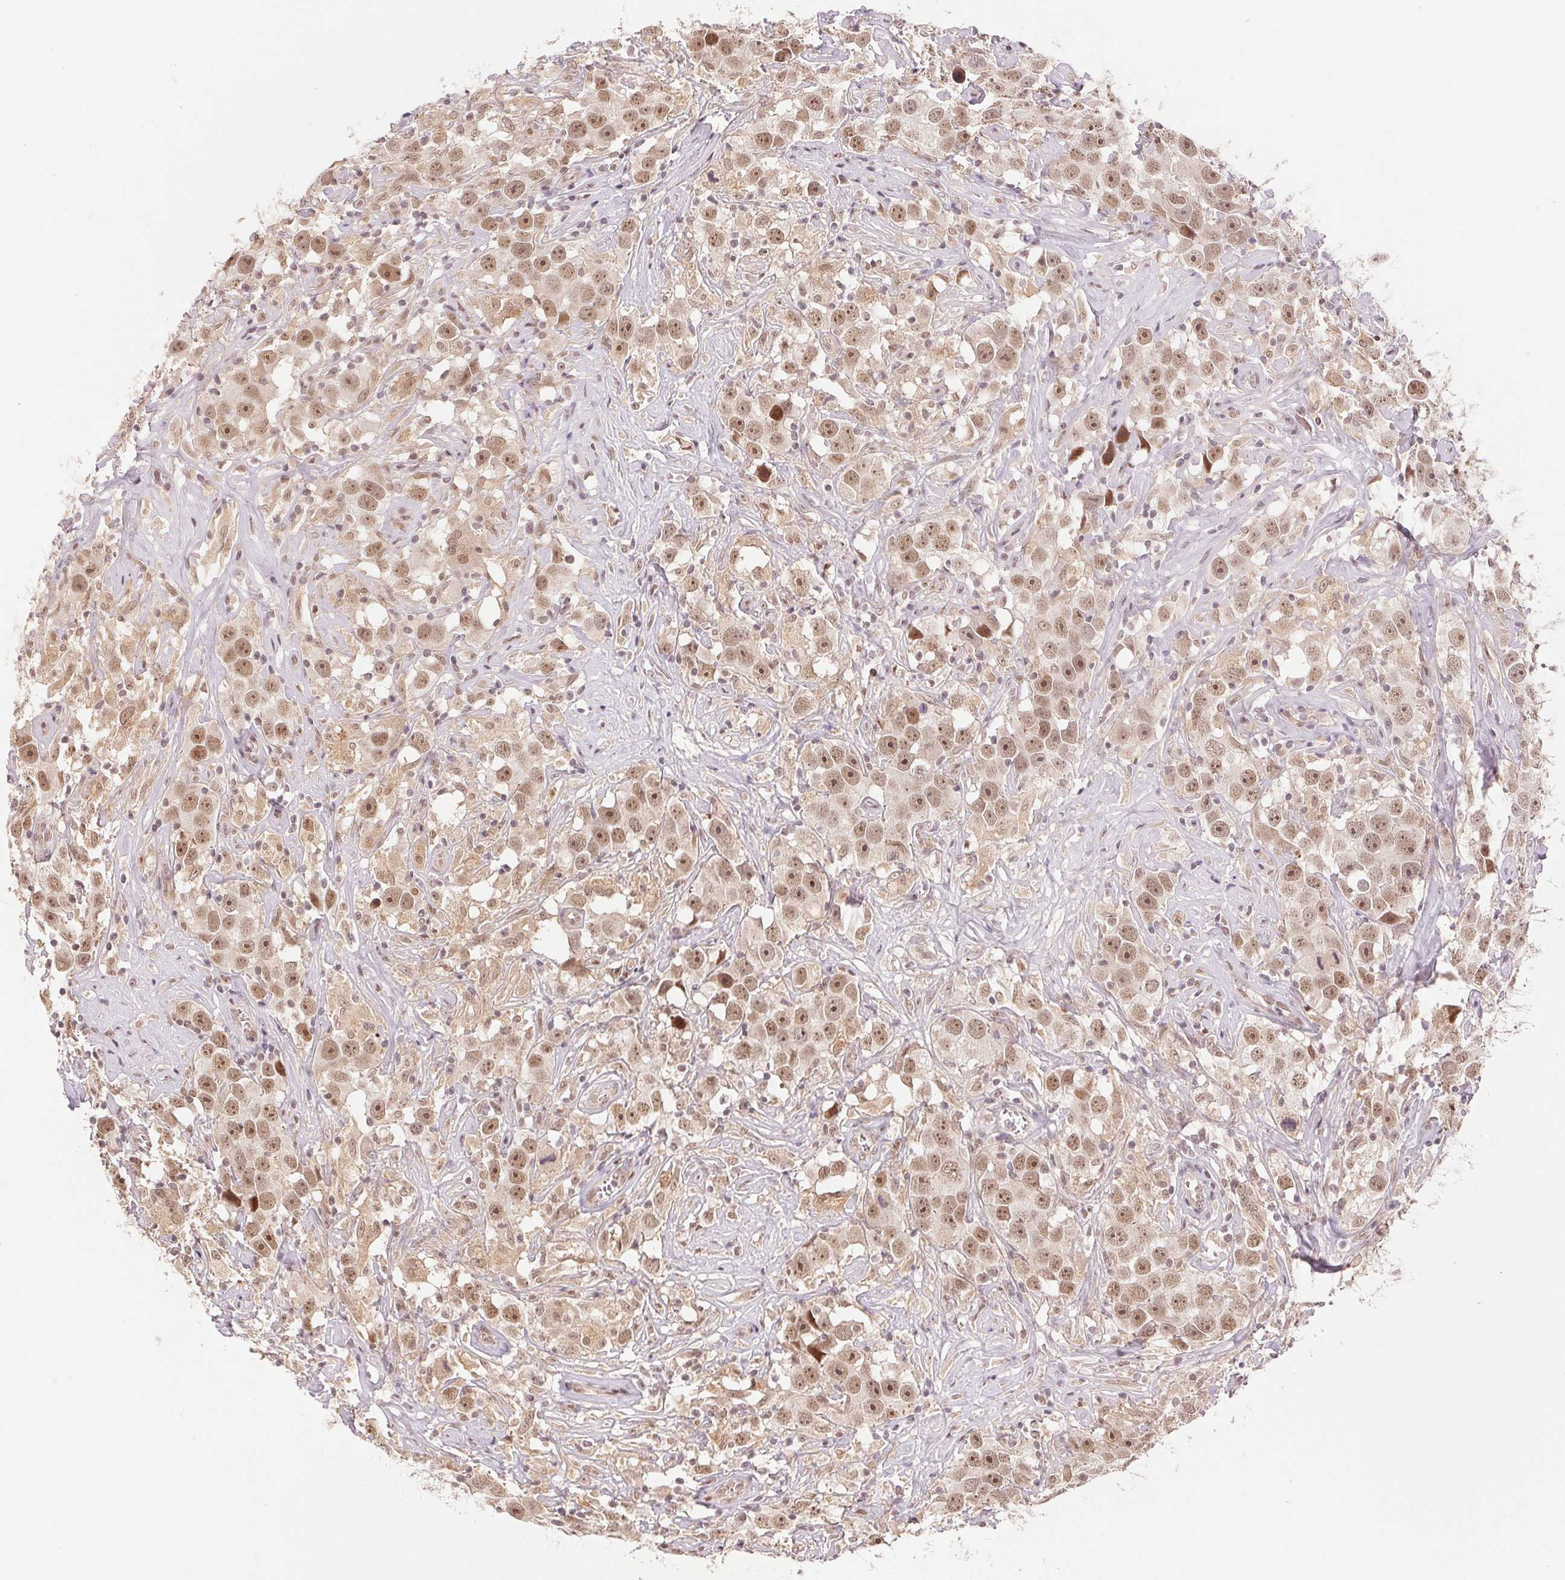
{"staining": {"intensity": "moderate", "quantity": ">75%", "location": "nuclear"}, "tissue": "testis cancer", "cell_type": "Tumor cells", "image_type": "cancer", "snomed": [{"axis": "morphology", "description": "Seminoma, NOS"}, {"axis": "topography", "description": "Testis"}], "caption": "Moderate nuclear expression is present in approximately >75% of tumor cells in testis cancer (seminoma). Nuclei are stained in blue.", "gene": "GRHL3", "patient": {"sex": "male", "age": 49}}